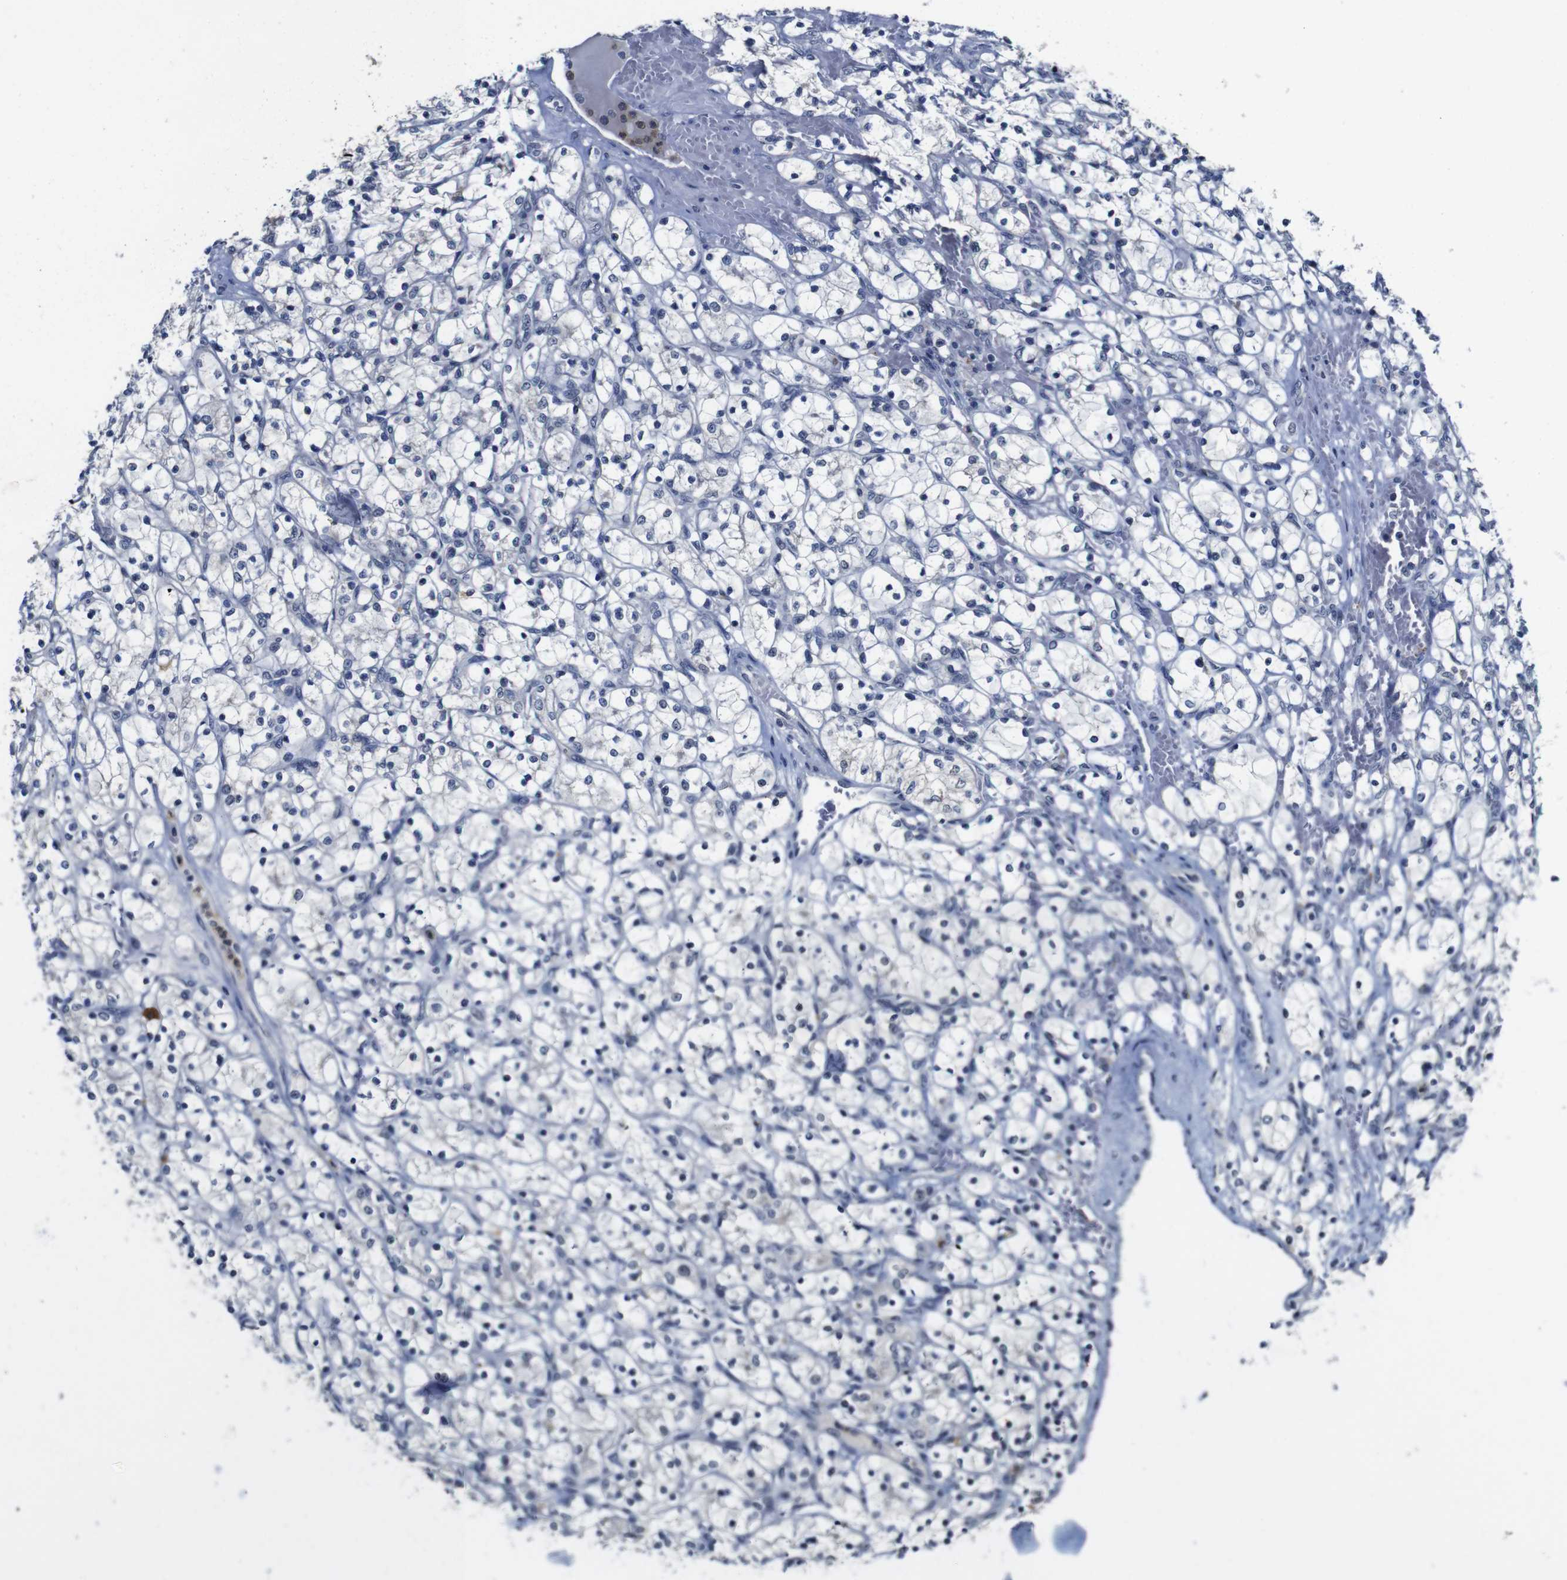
{"staining": {"intensity": "negative", "quantity": "none", "location": "none"}, "tissue": "renal cancer", "cell_type": "Tumor cells", "image_type": "cancer", "snomed": [{"axis": "morphology", "description": "Adenocarcinoma, NOS"}, {"axis": "topography", "description": "Kidney"}], "caption": "Tumor cells are negative for brown protein staining in renal cancer (adenocarcinoma). (Immunohistochemistry (ihc), brightfield microscopy, high magnification).", "gene": "NTRK3", "patient": {"sex": "female", "age": 69}}